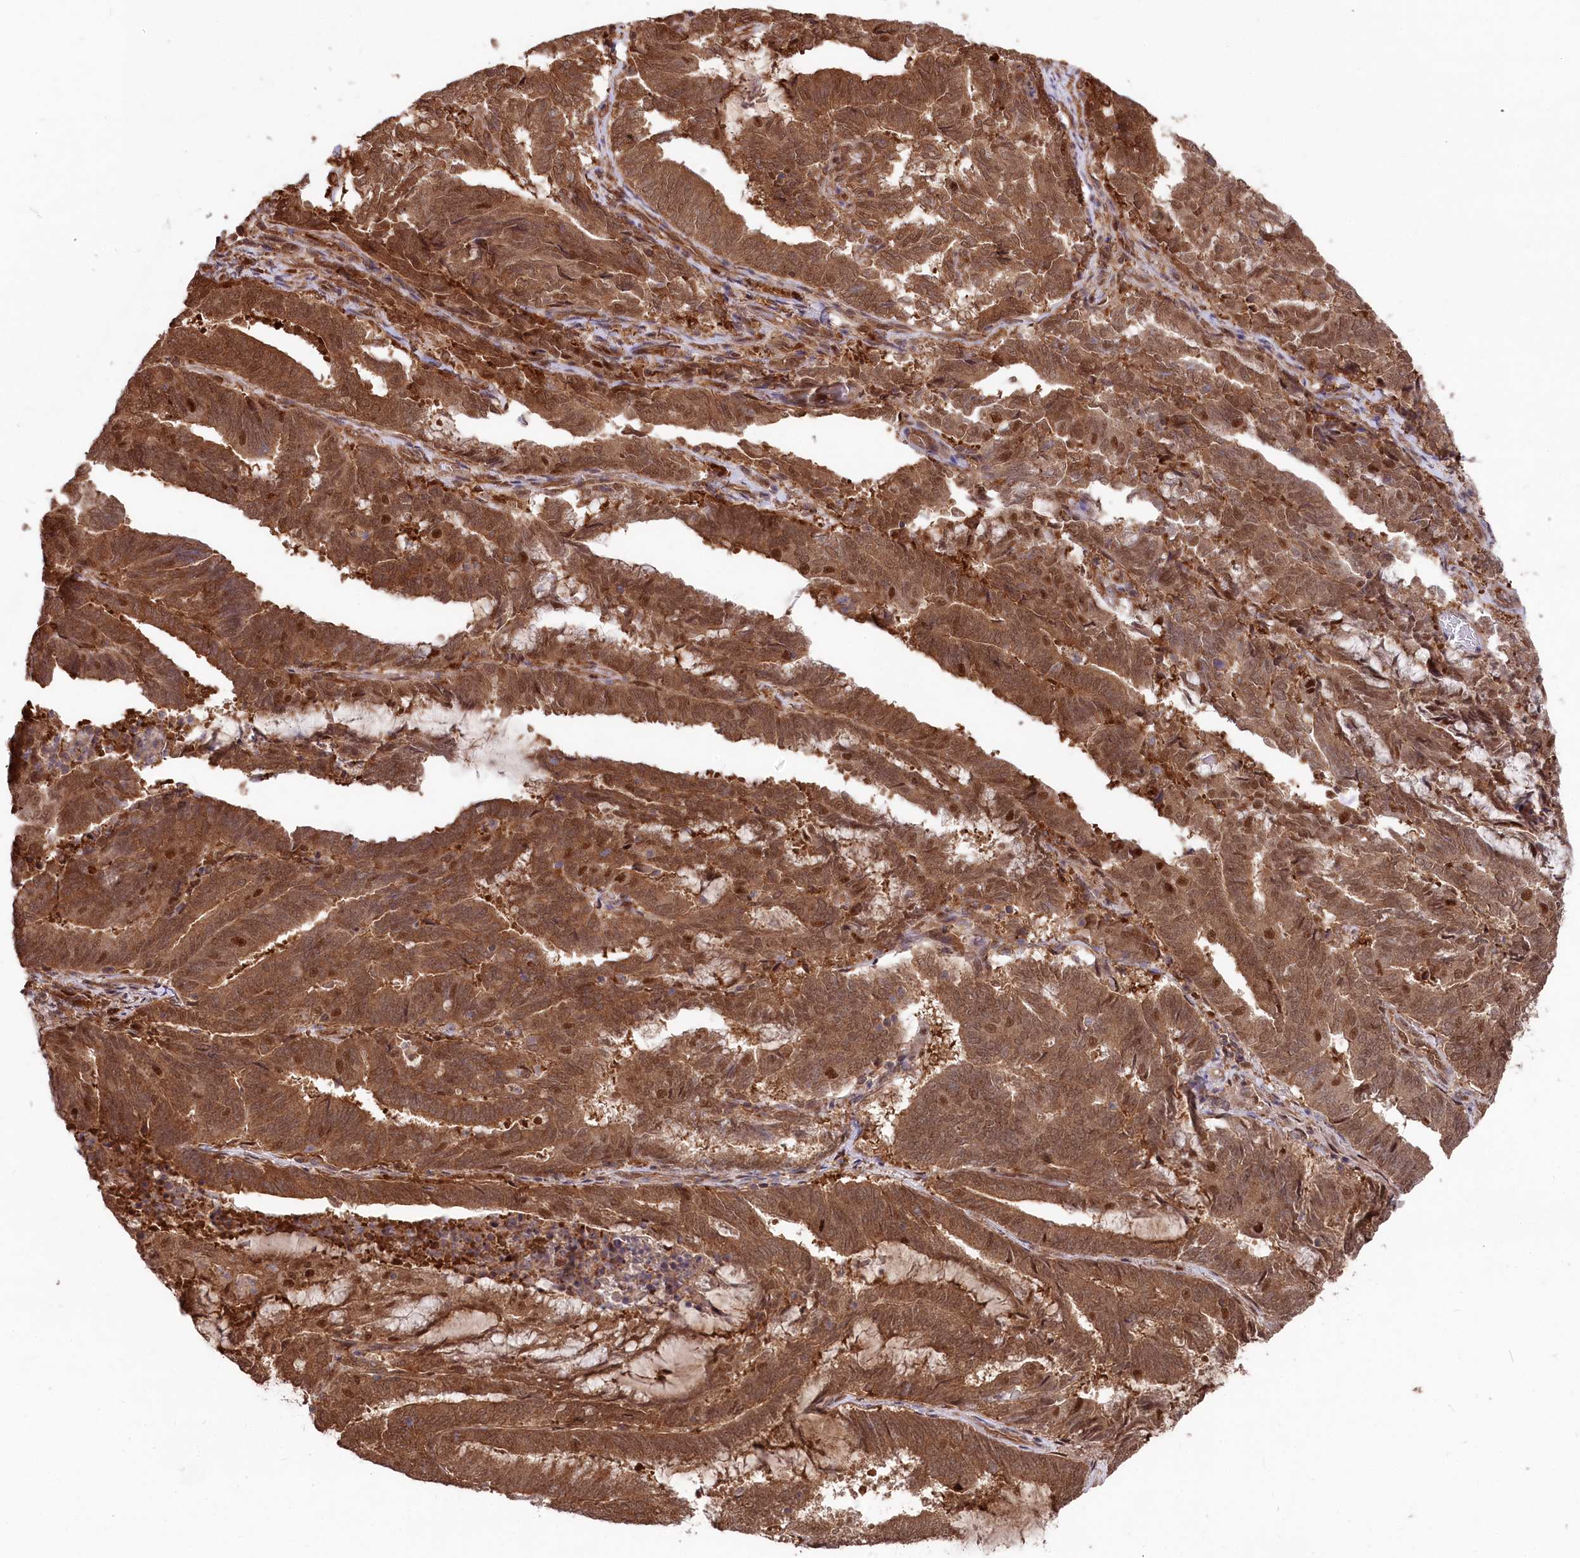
{"staining": {"intensity": "strong", "quantity": ">75%", "location": "cytoplasmic/membranous,nuclear"}, "tissue": "endometrial cancer", "cell_type": "Tumor cells", "image_type": "cancer", "snomed": [{"axis": "morphology", "description": "Adenocarcinoma, NOS"}, {"axis": "topography", "description": "Endometrium"}], "caption": "Immunohistochemical staining of human endometrial cancer shows strong cytoplasmic/membranous and nuclear protein staining in about >75% of tumor cells.", "gene": "PSMA1", "patient": {"sex": "female", "age": 80}}